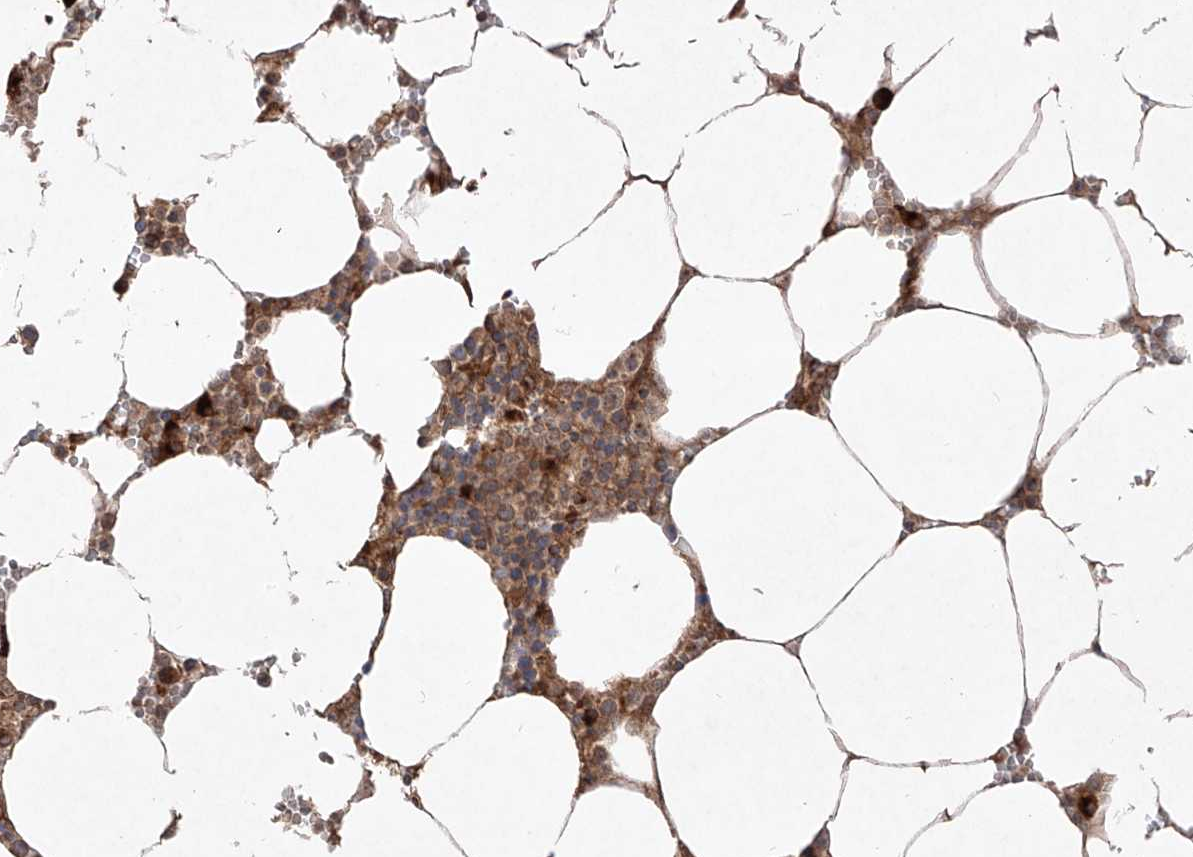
{"staining": {"intensity": "moderate", "quantity": ">75%", "location": "cytoplasmic/membranous"}, "tissue": "bone marrow", "cell_type": "Hematopoietic cells", "image_type": "normal", "snomed": [{"axis": "morphology", "description": "Normal tissue, NOS"}, {"axis": "topography", "description": "Bone marrow"}], "caption": "Immunohistochemical staining of normal bone marrow shows >75% levels of moderate cytoplasmic/membranous protein staining in about >75% of hematopoietic cells. Nuclei are stained in blue.", "gene": "YKT6", "patient": {"sex": "male", "age": 70}}